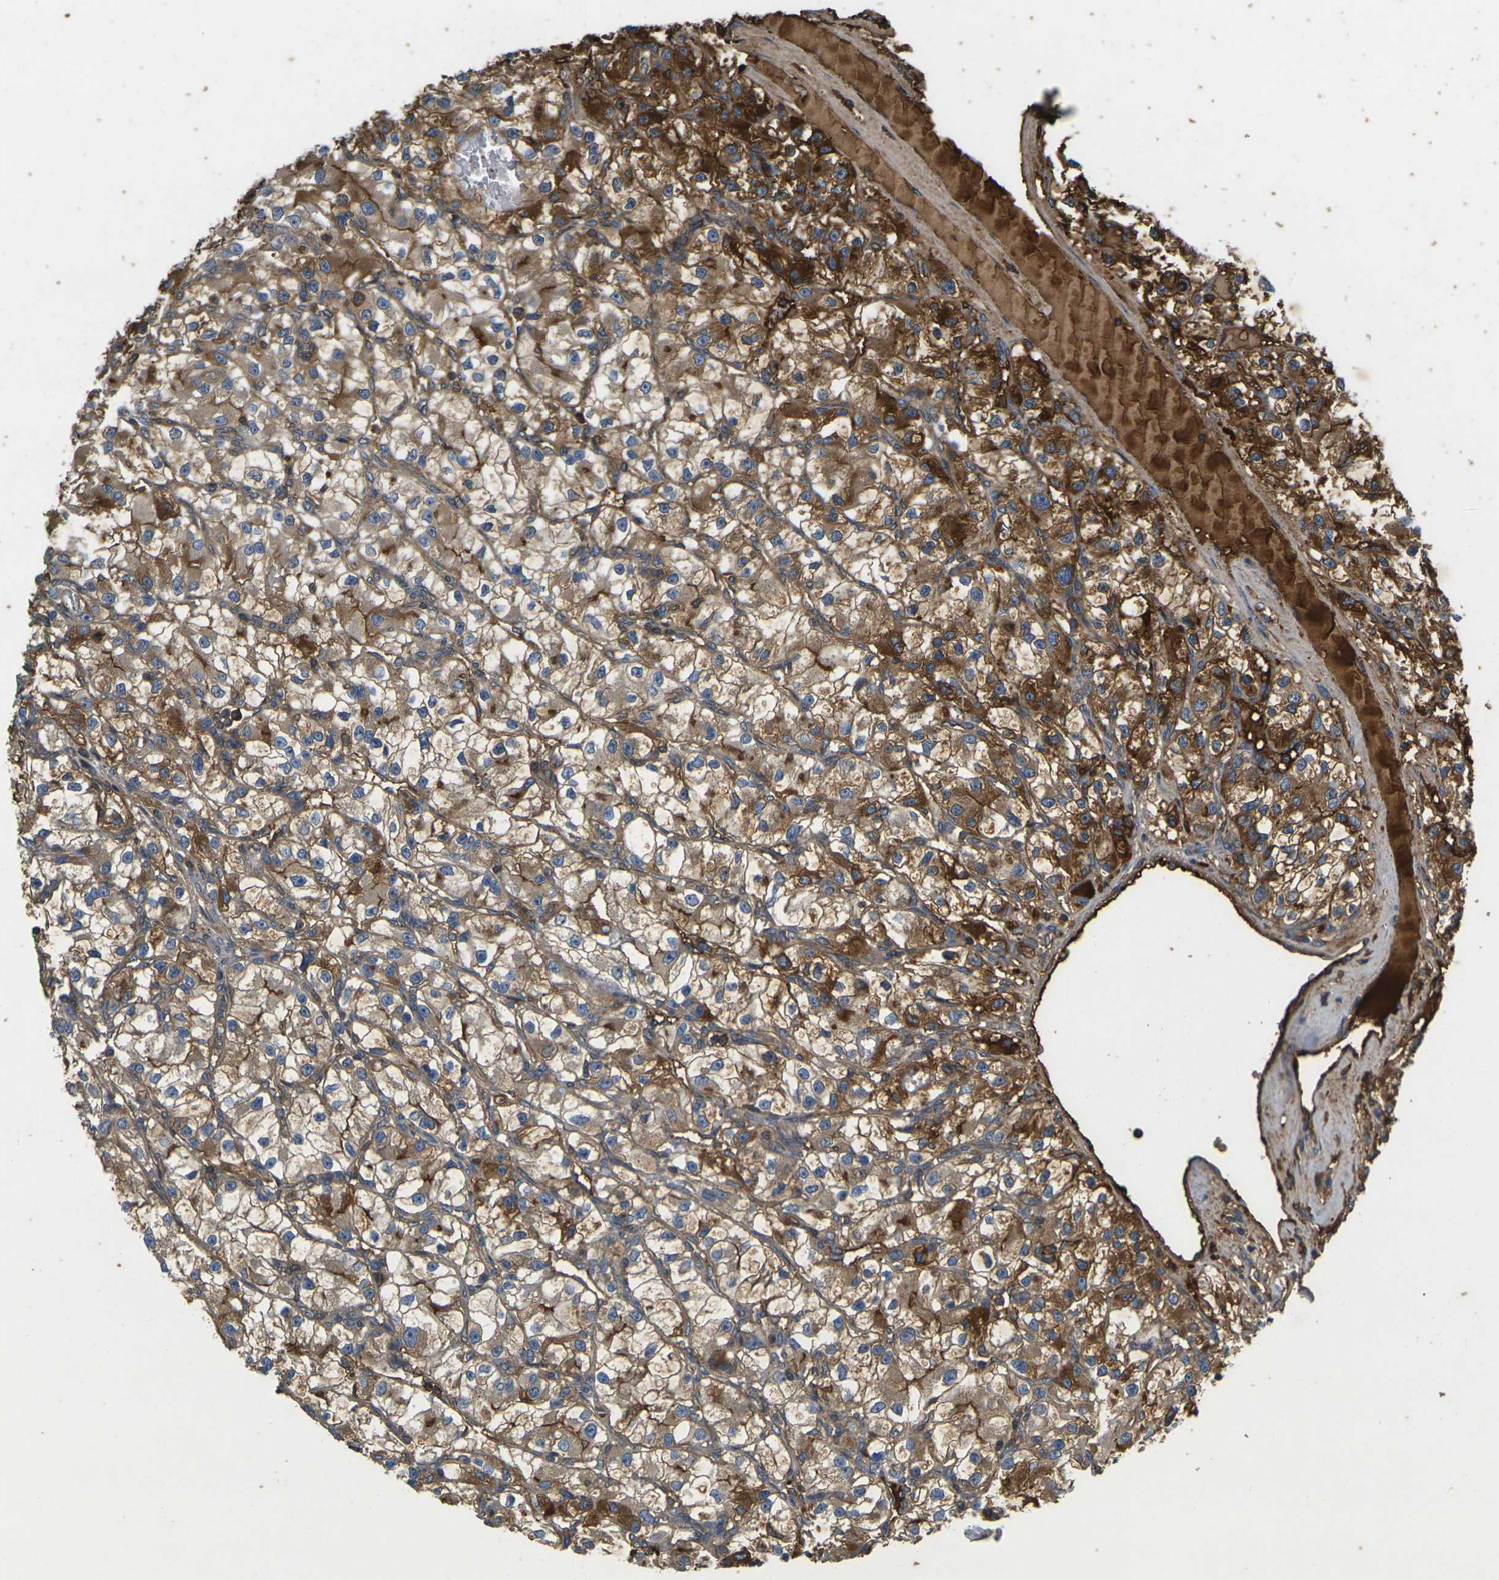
{"staining": {"intensity": "moderate", "quantity": ">75%", "location": "cytoplasmic/membranous"}, "tissue": "renal cancer", "cell_type": "Tumor cells", "image_type": "cancer", "snomed": [{"axis": "morphology", "description": "Adenocarcinoma, NOS"}, {"axis": "topography", "description": "Kidney"}], "caption": "Human renal cancer (adenocarcinoma) stained with a brown dye demonstrates moderate cytoplasmic/membranous positive expression in about >75% of tumor cells.", "gene": "HSPG2", "patient": {"sex": "female", "age": 57}}